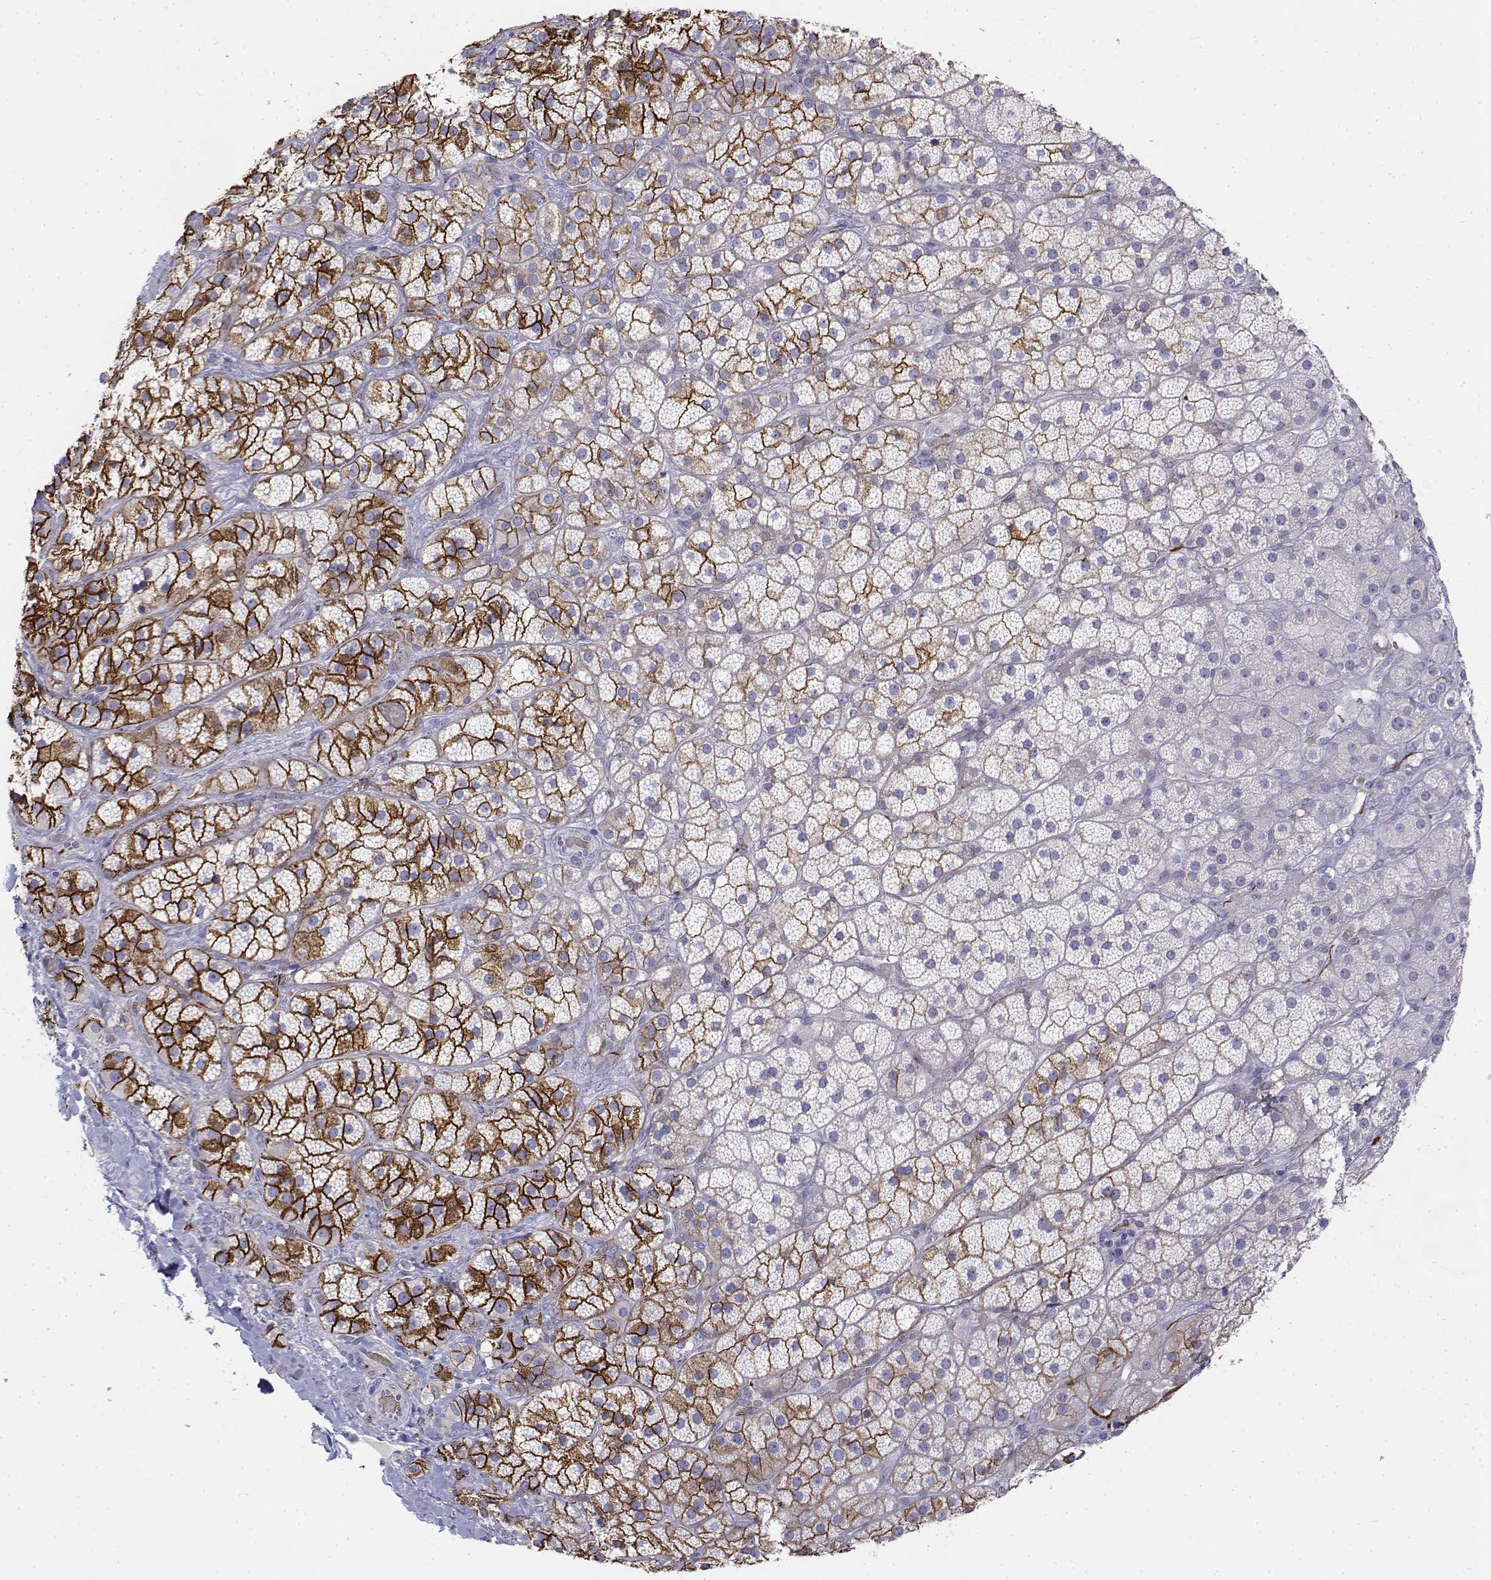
{"staining": {"intensity": "strong", "quantity": "25%-75%", "location": "cytoplasmic/membranous"}, "tissue": "adrenal gland", "cell_type": "Glandular cells", "image_type": "normal", "snomed": [{"axis": "morphology", "description": "Normal tissue, NOS"}, {"axis": "topography", "description": "Adrenal gland"}], "caption": "This image displays immunohistochemistry staining of normal adrenal gland, with high strong cytoplasmic/membranous staining in approximately 25%-75% of glandular cells.", "gene": "CADM1", "patient": {"sex": "male", "age": 57}}